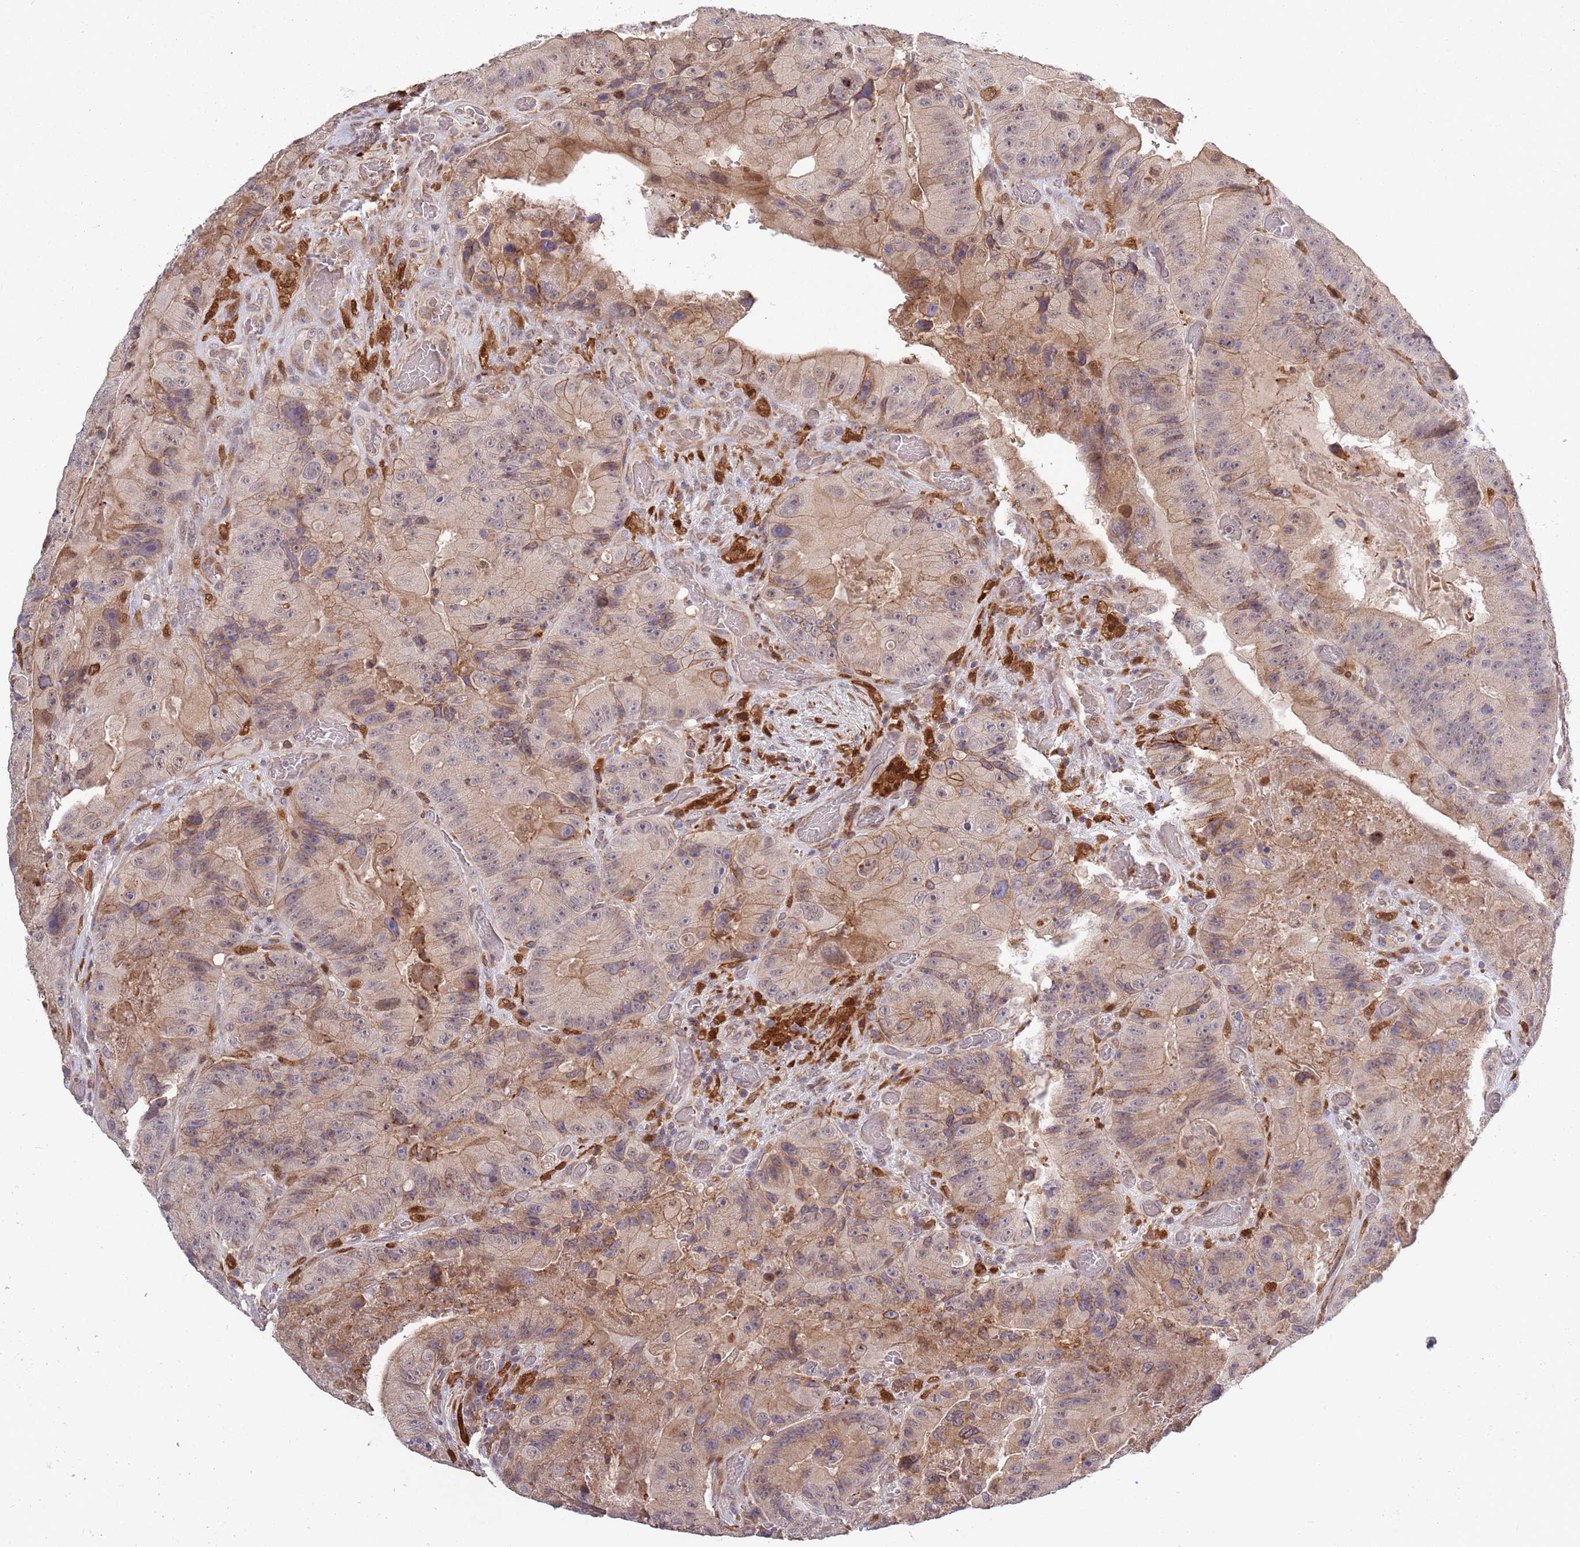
{"staining": {"intensity": "weak", "quantity": "25%-75%", "location": "cytoplasmic/membranous"}, "tissue": "colorectal cancer", "cell_type": "Tumor cells", "image_type": "cancer", "snomed": [{"axis": "morphology", "description": "Adenocarcinoma, NOS"}, {"axis": "topography", "description": "Colon"}], "caption": "Tumor cells demonstrate weak cytoplasmic/membranous expression in approximately 25%-75% of cells in colorectal cancer (adenocarcinoma).", "gene": "CCNJL", "patient": {"sex": "female", "age": 86}}